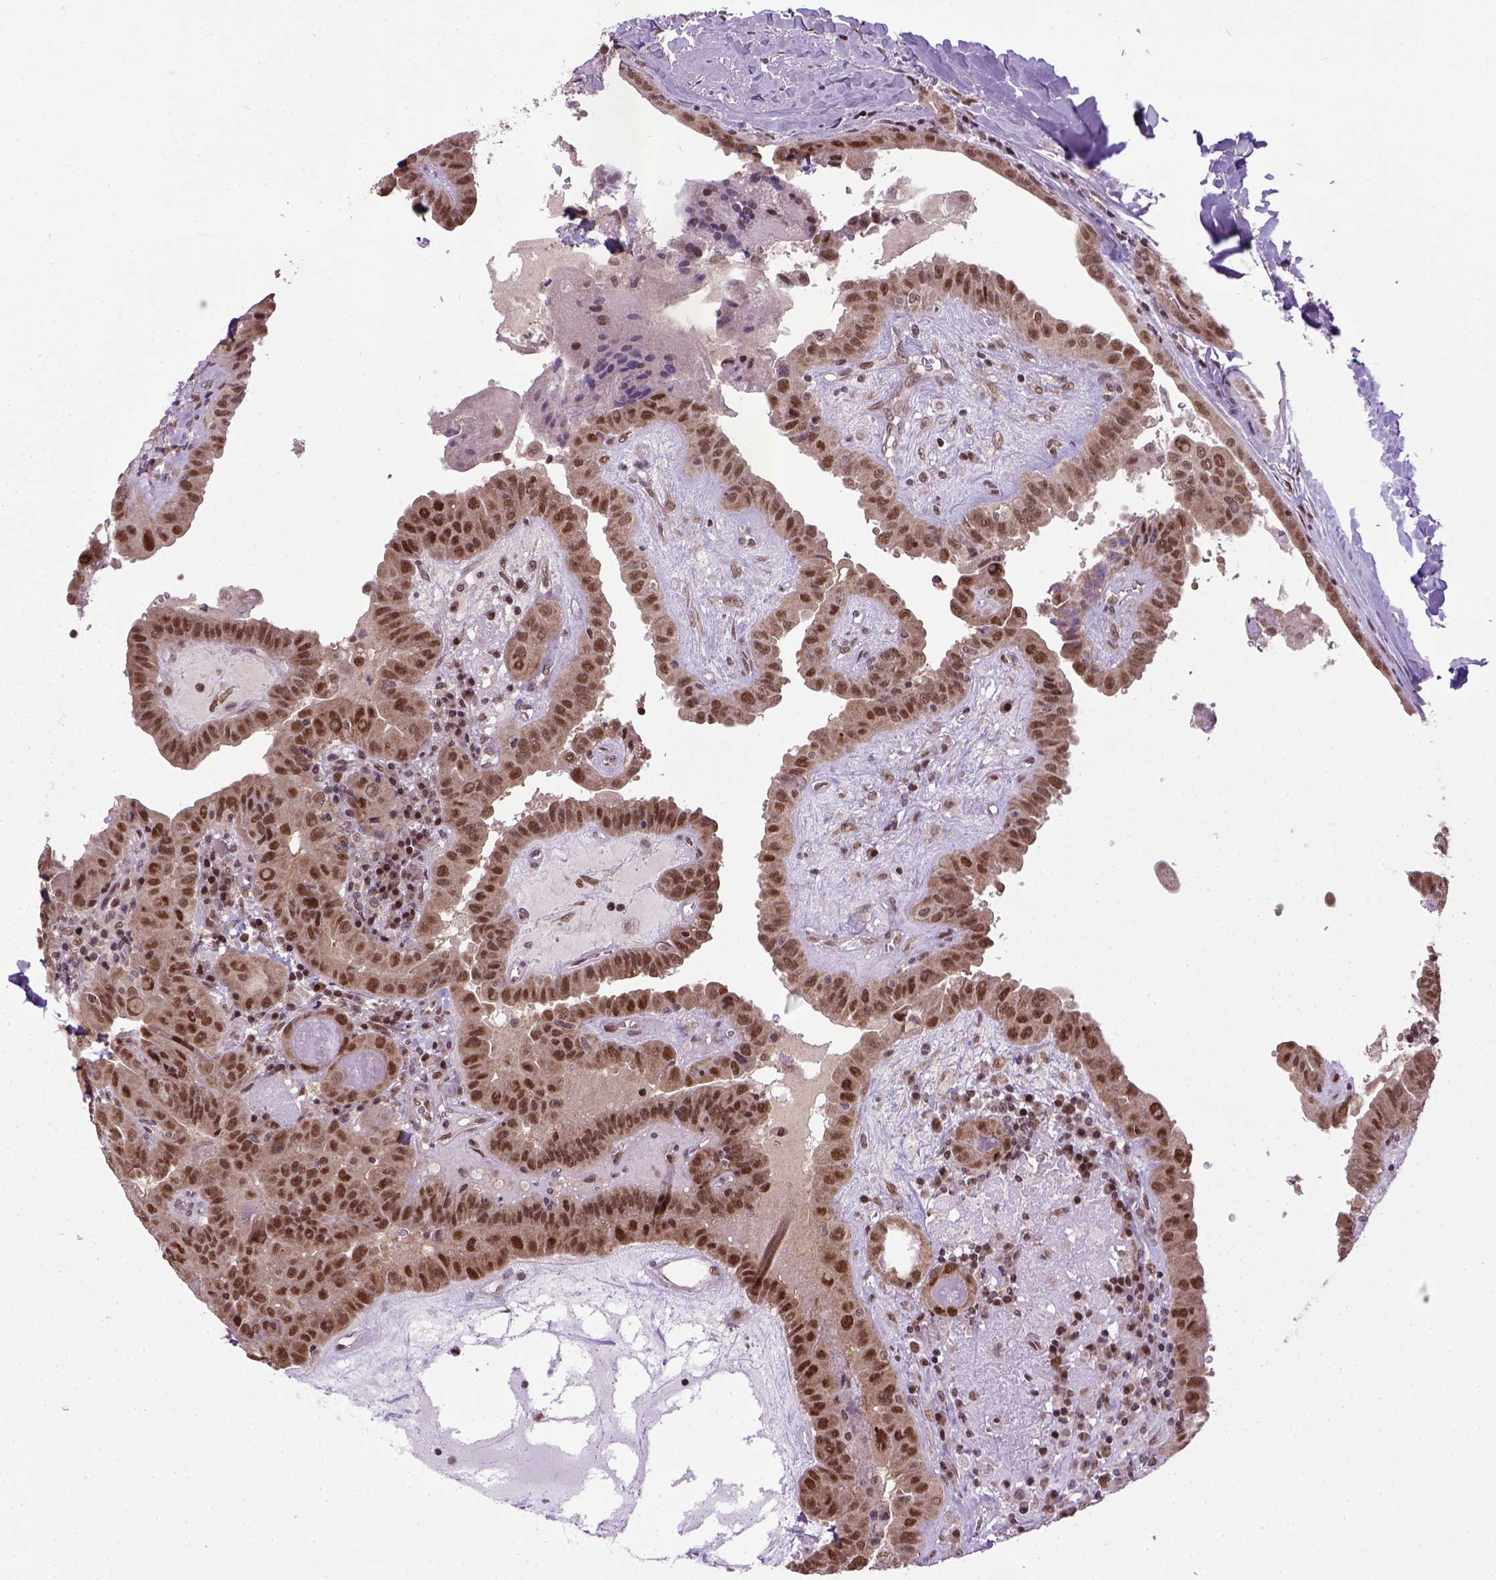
{"staining": {"intensity": "strong", "quantity": "<25%", "location": "nuclear"}, "tissue": "thyroid cancer", "cell_type": "Tumor cells", "image_type": "cancer", "snomed": [{"axis": "morphology", "description": "Papillary adenocarcinoma, NOS"}, {"axis": "topography", "description": "Thyroid gland"}], "caption": "Tumor cells demonstrate medium levels of strong nuclear positivity in about <25% of cells in human papillary adenocarcinoma (thyroid).", "gene": "UBA3", "patient": {"sex": "female", "age": 37}}